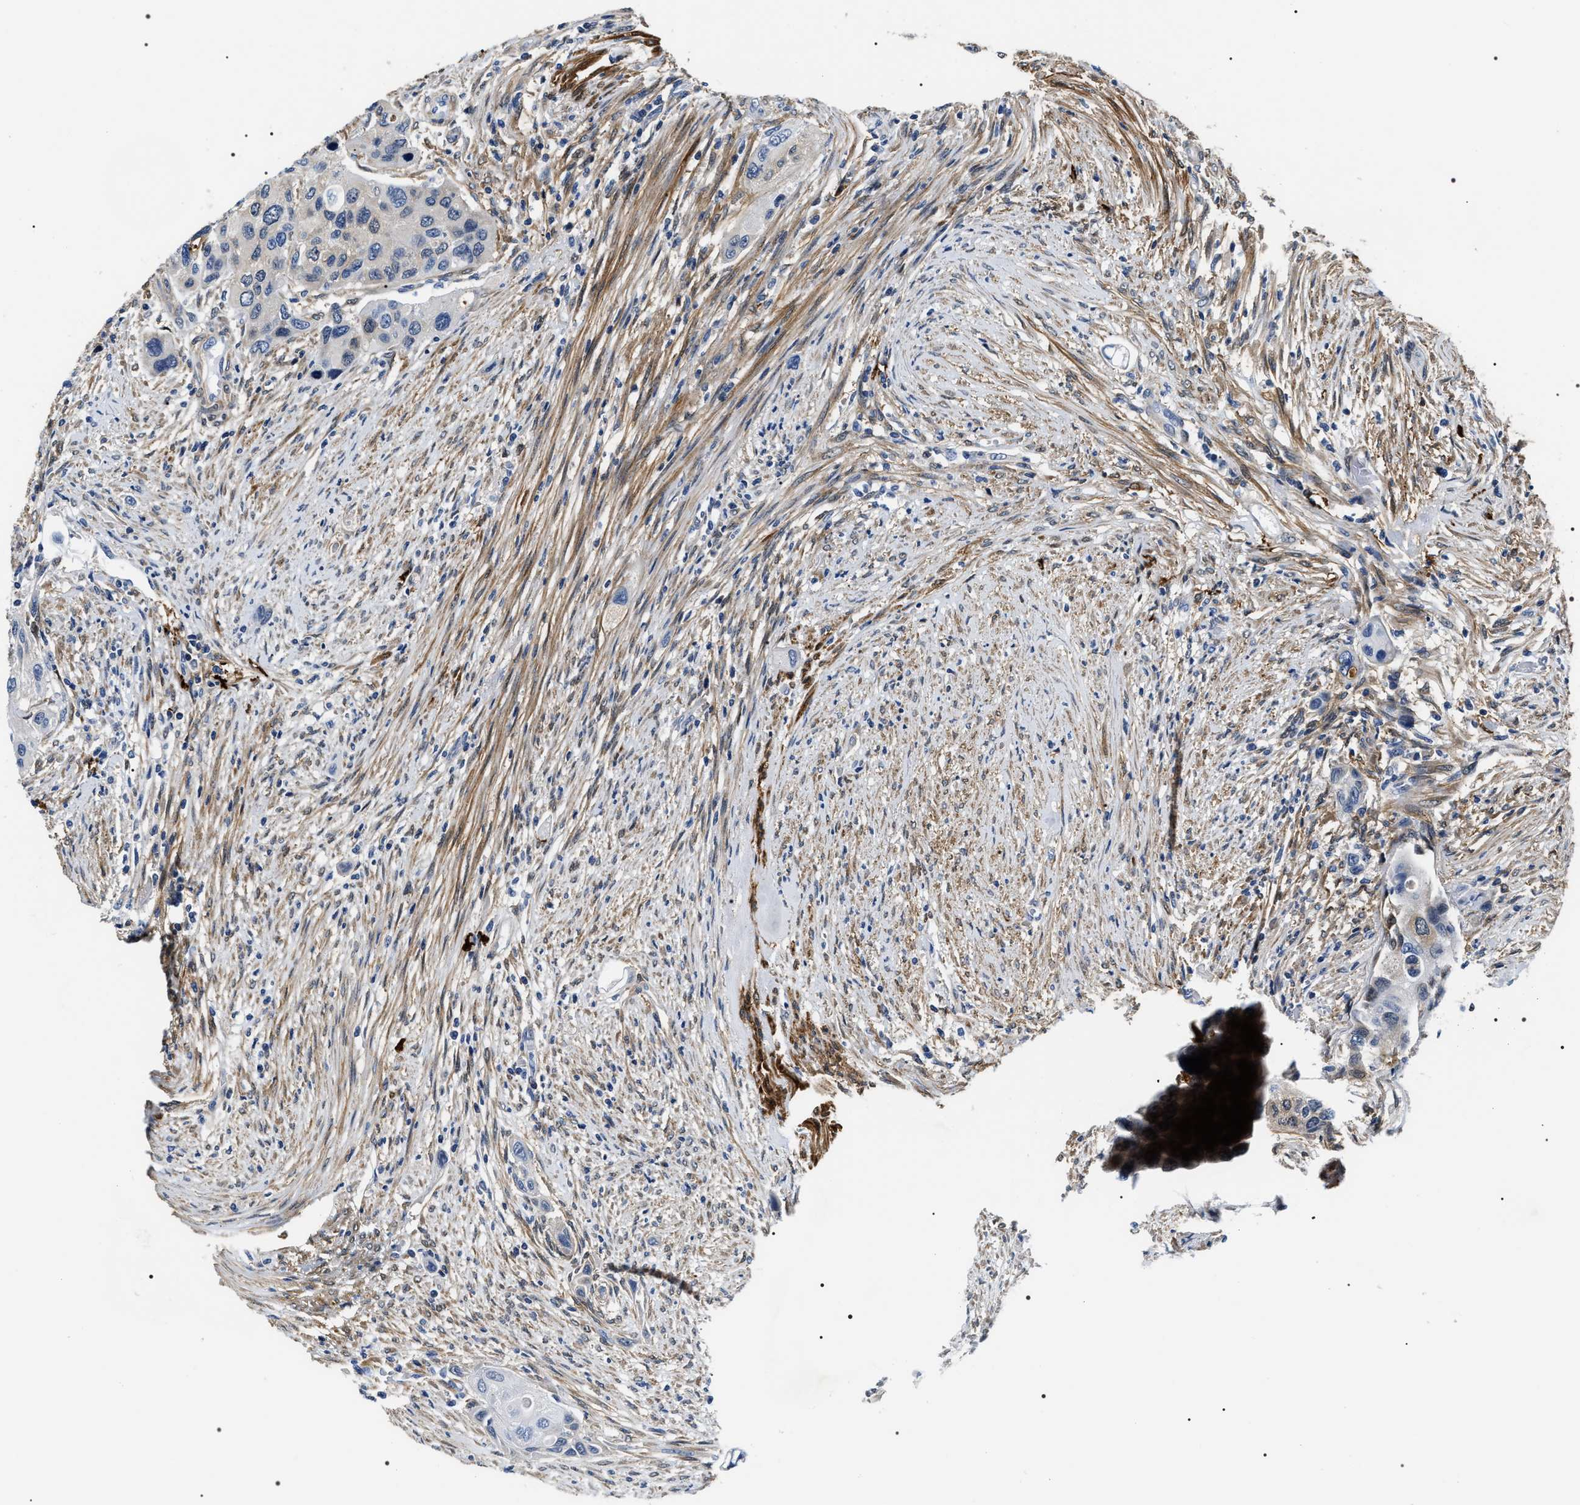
{"staining": {"intensity": "negative", "quantity": "none", "location": "none"}, "tissue": "urothelial cancer", "cell_type": "Tumor cells", "image_type": "cancer", "snomed": [{"axis": "morphology", "description": "Urothelial carcinoma, High grade"}, {"axis": "topography", "description": "Urinary bladder"}], "caption": "There is no significant positivity in tumor cells of high-grade urothelial carcinoma. (Brightfield microscopy of DAB immunohistochemistry (IHC) at high magnification).", "gene": "BAG2", "patient": {"sex": "female", "age": 56}}